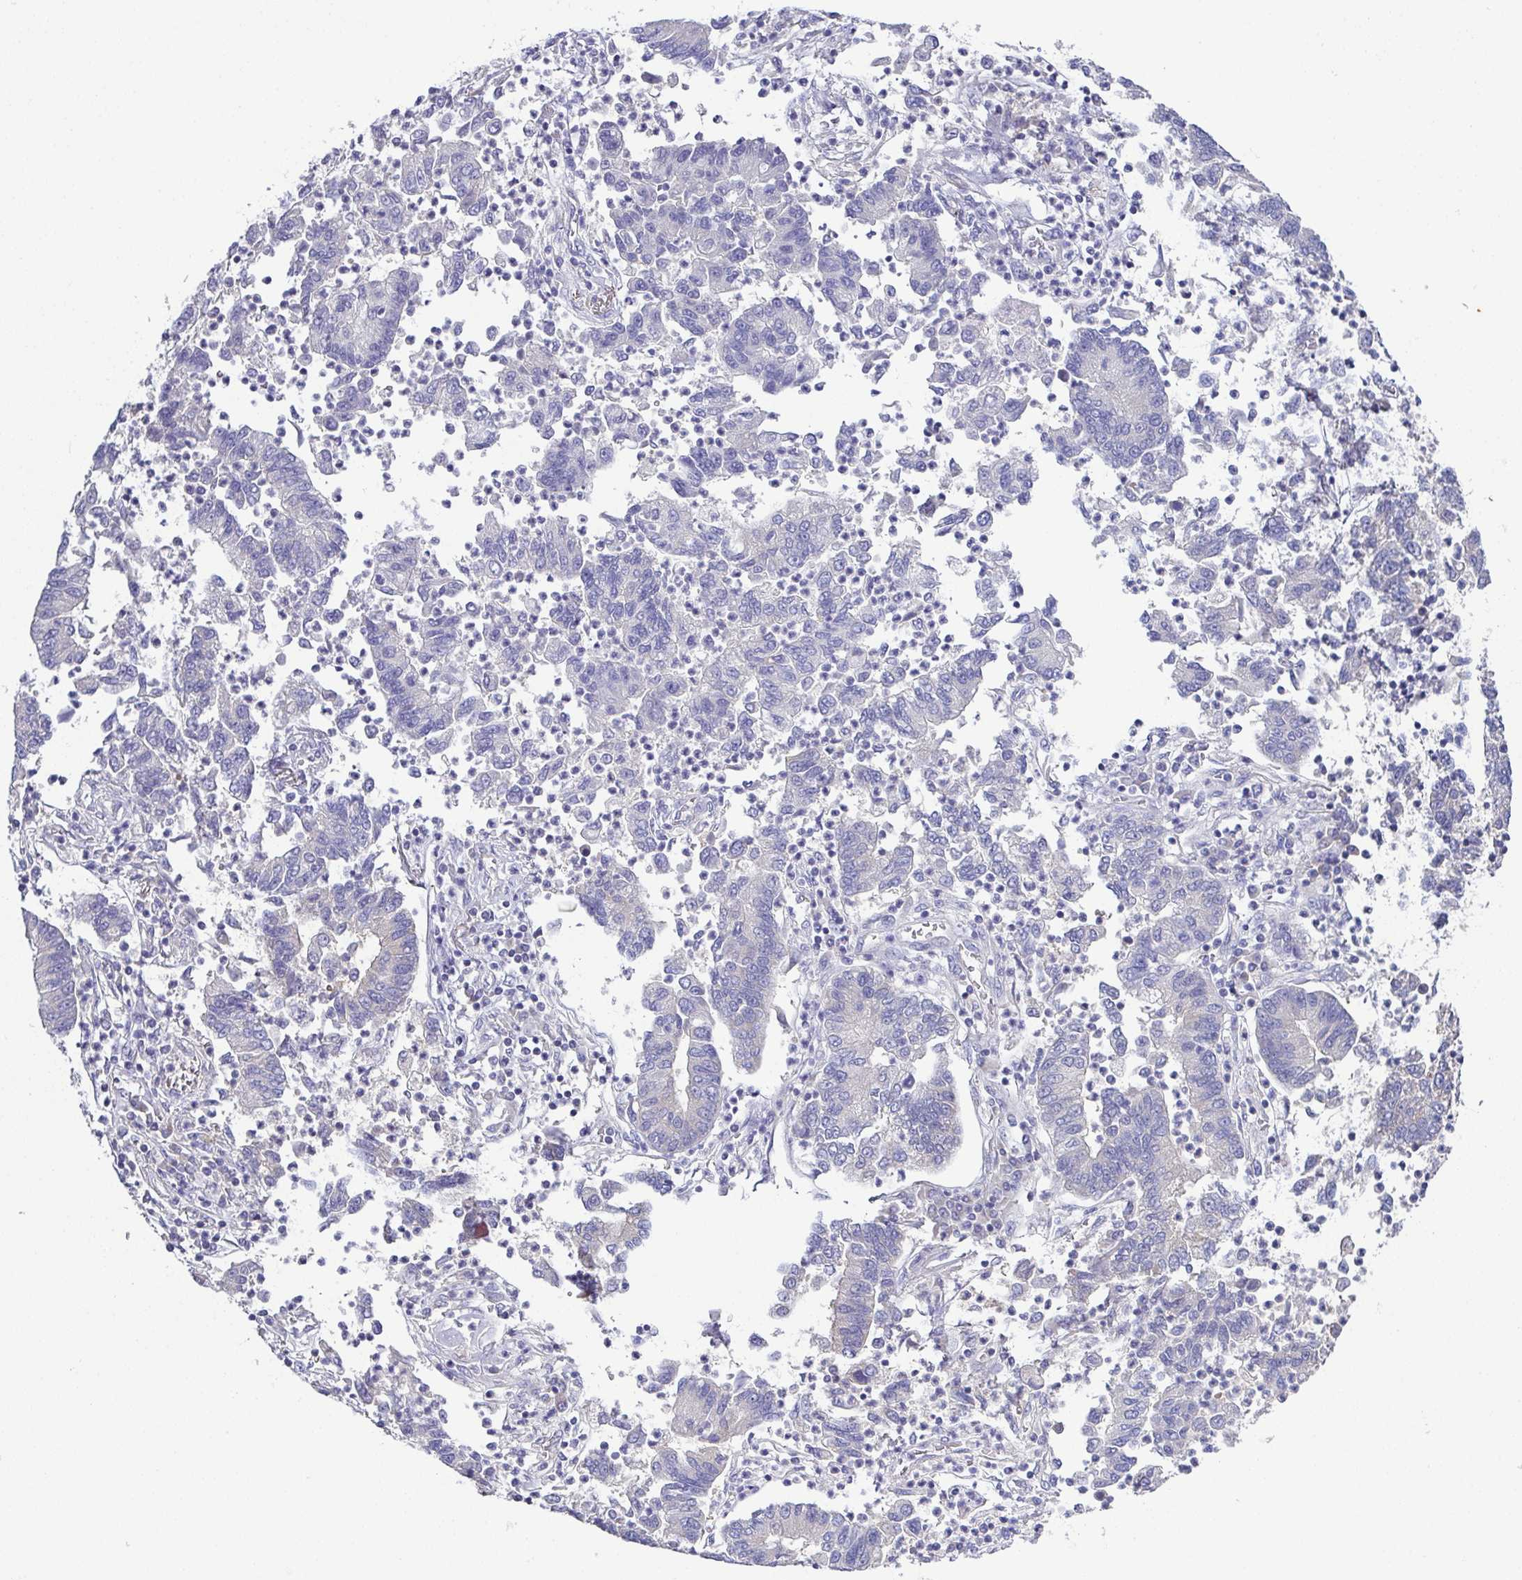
{"staining": {"intensity": "negative", "quantity": "none", "location": "none"}, "tissue": "lung cancer", "cell_type": "Tumor cells", "image_type": "cancer", "snomed": [{"axis": "morphology", "description": "Adenocarcinoma, NOS"}, {"axis": "topography", "description": "Lung"}], "caption": "IHC of adenocarcinoma (lung) displays no positivity in tumor cells.", "gene": "CFAP97D1", "patient": {"sex": "female", "age": 57}}